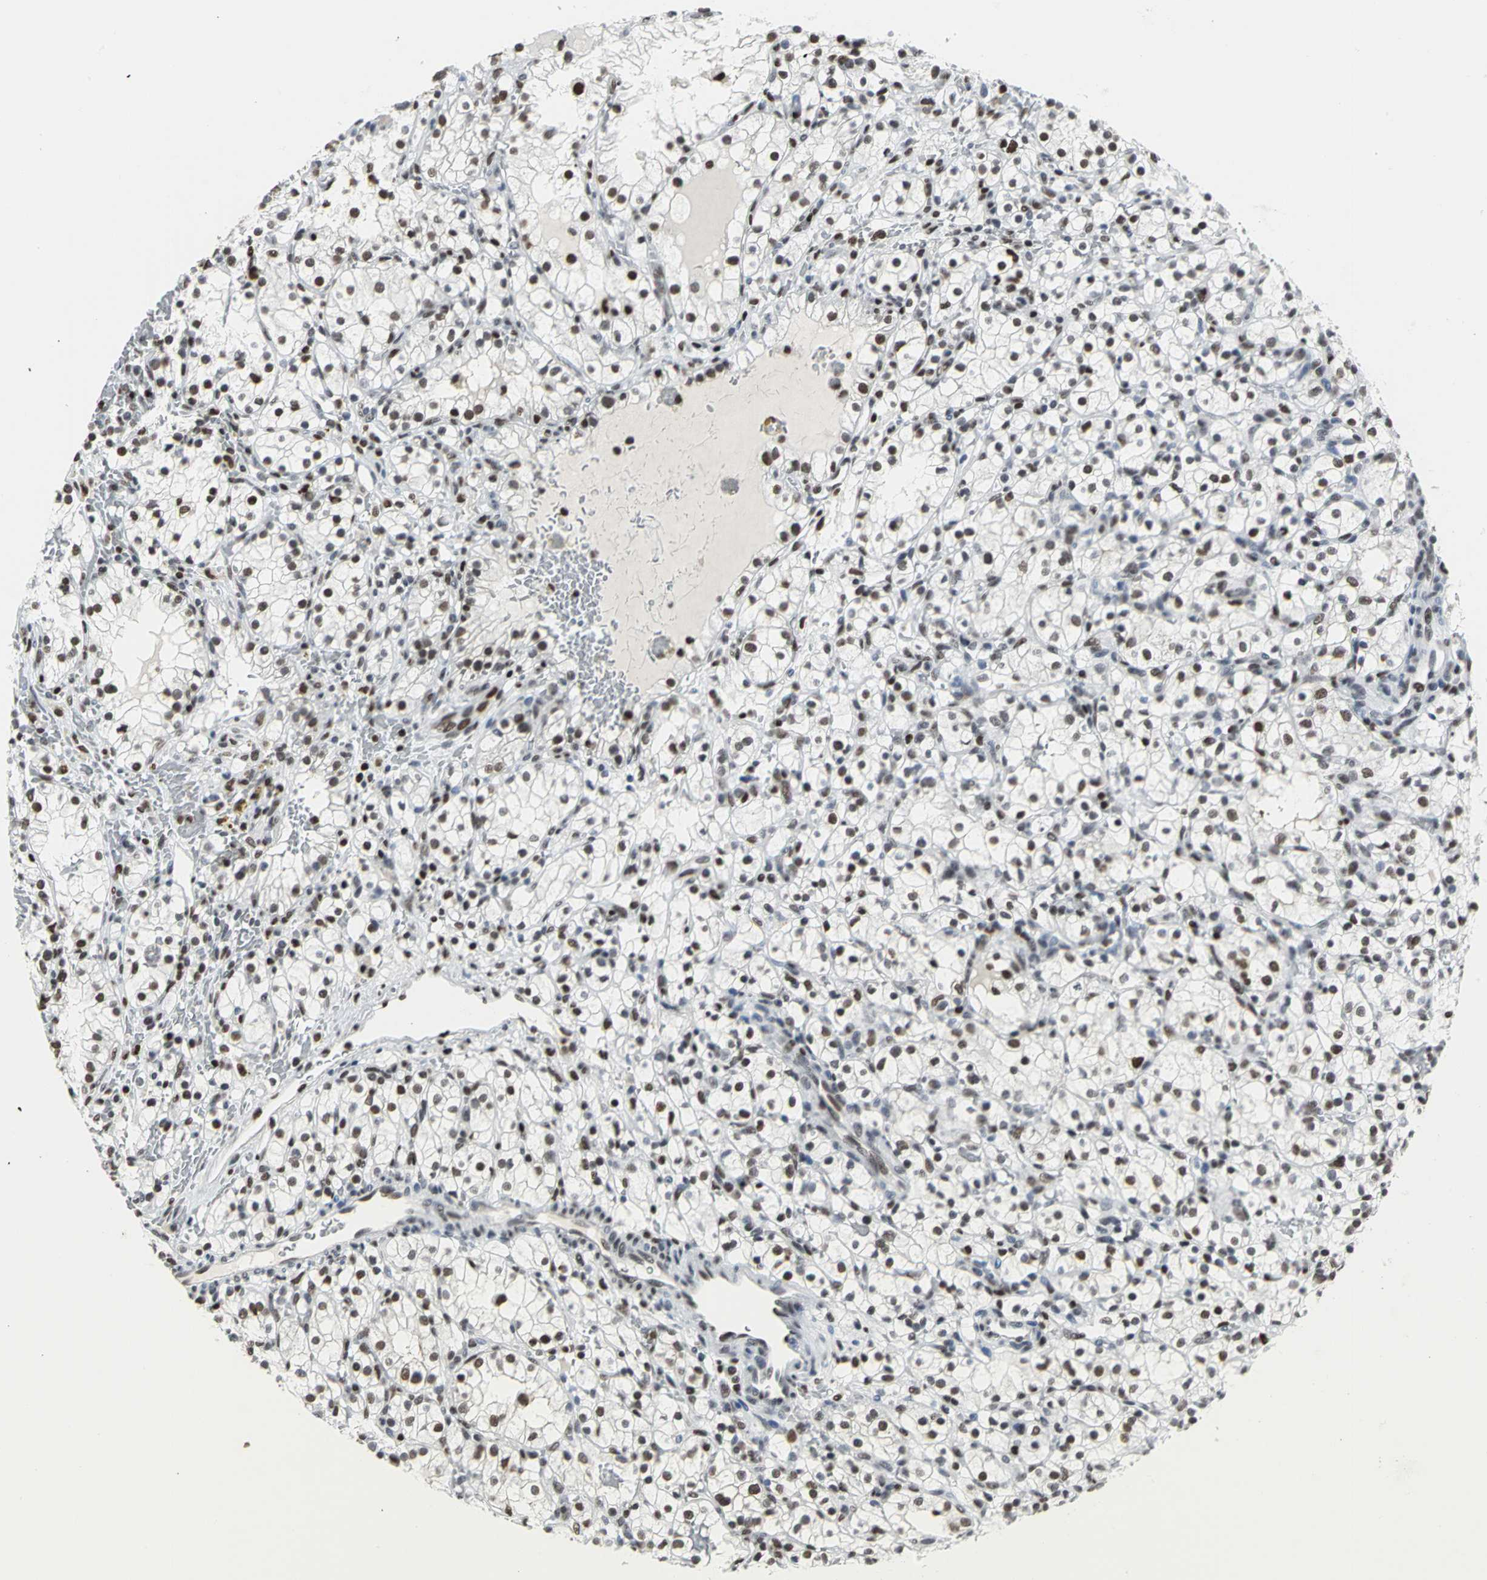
{"staining": {"intensity": "strong", "quantity": ">75%", "location": "nuclear"}, "tissue": "renal cancer", "cell_type": "Tumor cells", "image_type": "cancer", "snomed": [{"axis": "morphology", "description": "Normal tissue, NOS"}, {"axis": "morphology", "description": "Adenocarcinoma, NOS"}, {"axis": "topography", "description": "Kidney"}], "caption": "IHC image of neoplastic tissue: human renal cancer (adenocarcinoma) stained using immunohistochemistry reveals high levels of strong protein expression localized specifically in the nuclear of tumor cells, appearing as a nuclear brown color.", "gene": "HNRNPD", "patient": {"sex": "female", "age": 55}}